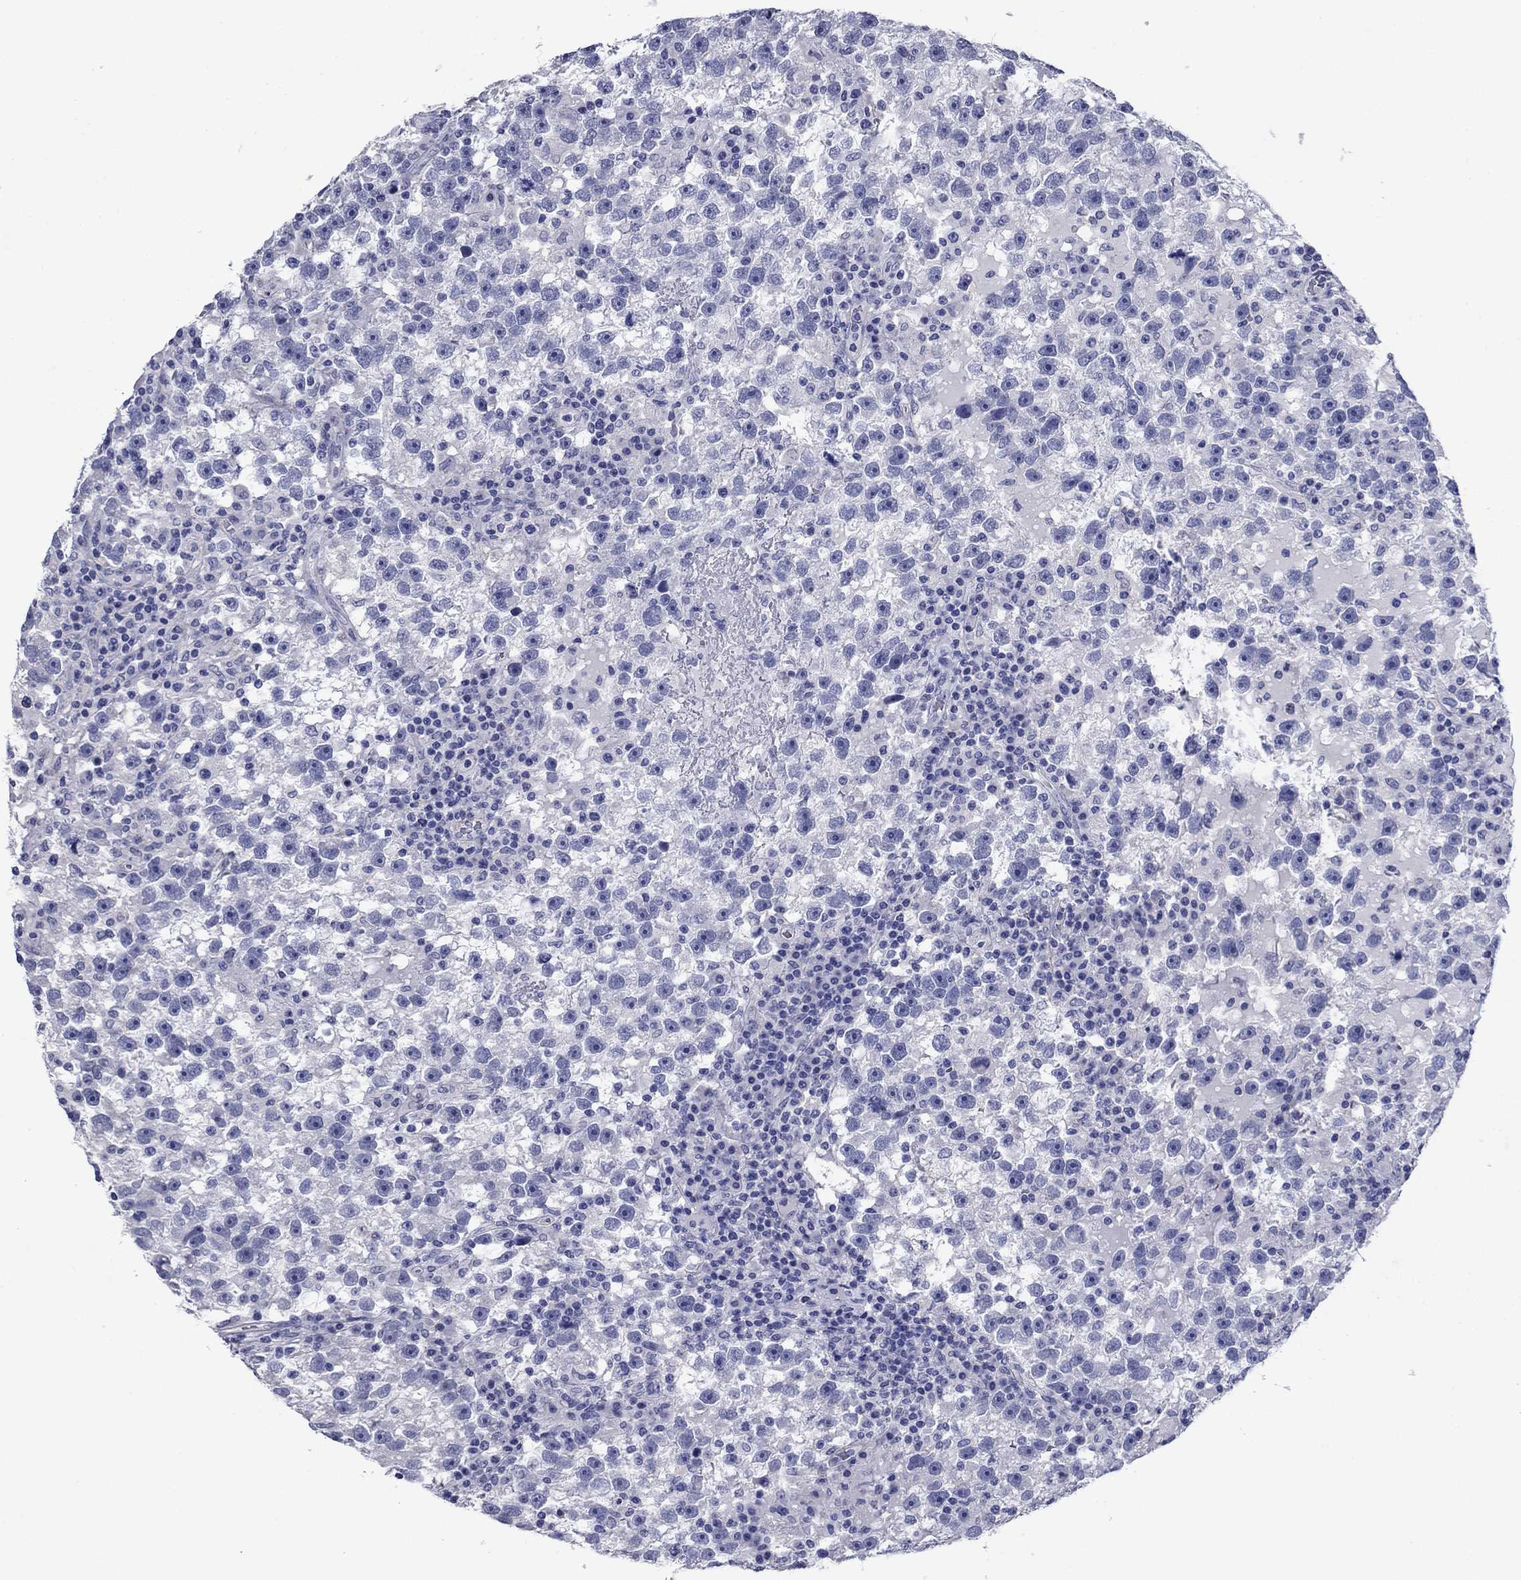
{"staining": {"intensity": "negative", "quantity": "none", "location": "none"}, "tissue": "testis cancer", "cell_type": "Tumor cells", "image_type": "cancer", "snomed": [{"axis": "morphology", "description": "Seminoma, NOS"}, {"axis": "topography", "description": "Testis"}], "caption": "The image exhibits no significant positivity in tumor cells of seminoma (testis).", "gene": "PRKCG", "patient": {"sex": "male", "age": 47}}